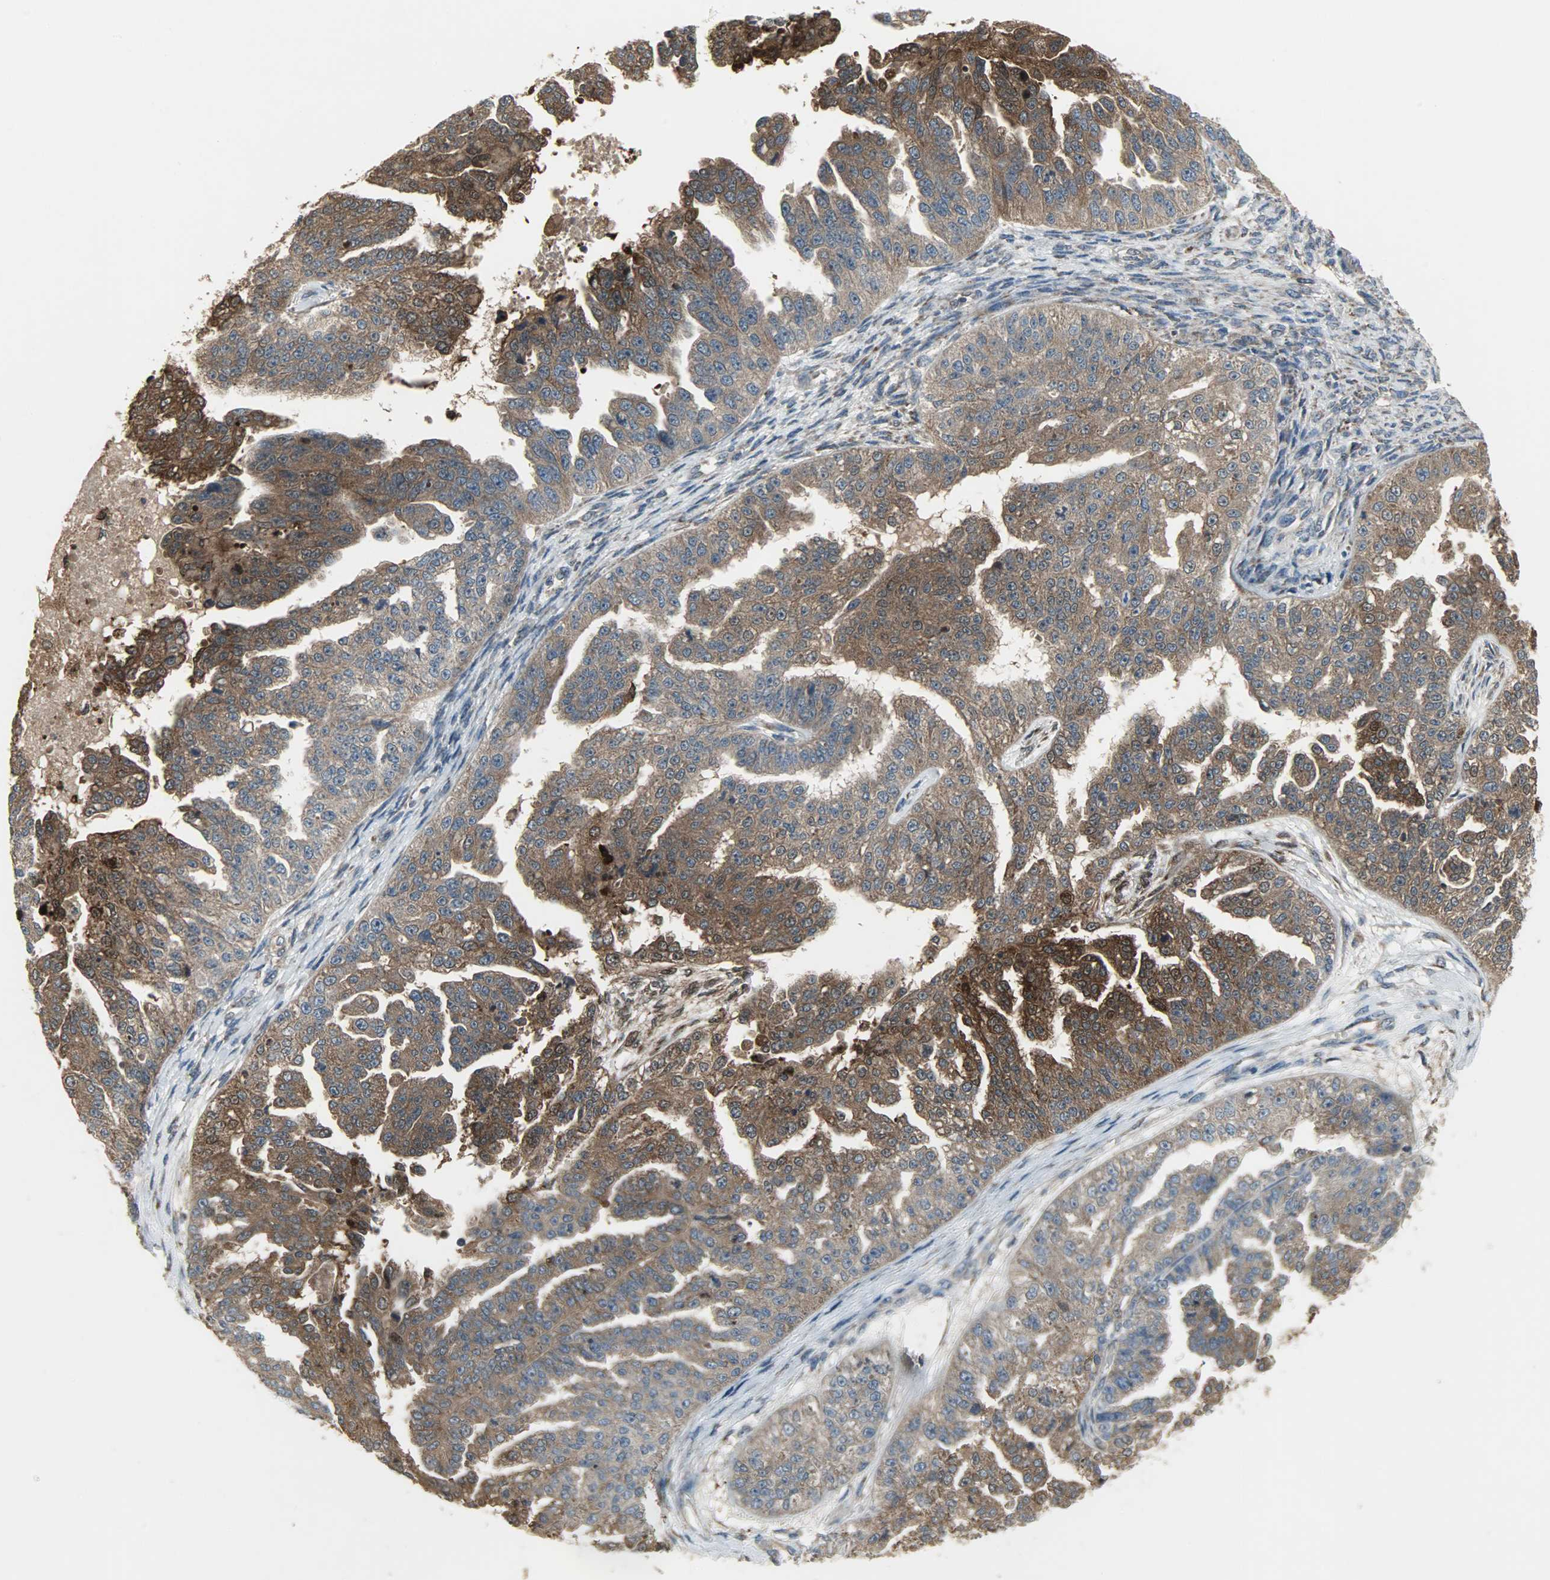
{"staining": {"intensity": "strong", "quantity": ">75%", "location": "cytoplasmic/membranous"}, "tissue": "ovarian cancer", "cell_type": "Tumor cells", "image_type": "cancer", "snomed": [{"axis": "morphology", "description": "Cystadenocarcinoma, serous, NOS"}, {"axis": "topography", "description": "Ovary"}], "caption": "Human ovarian cancer stained with a brown dye exhibits strong cytoplasmic/membranous positive positivity in approximately >75% of tumor cells.", "gene": "AMT", "patient": {"sex": "female", "age": 58}}